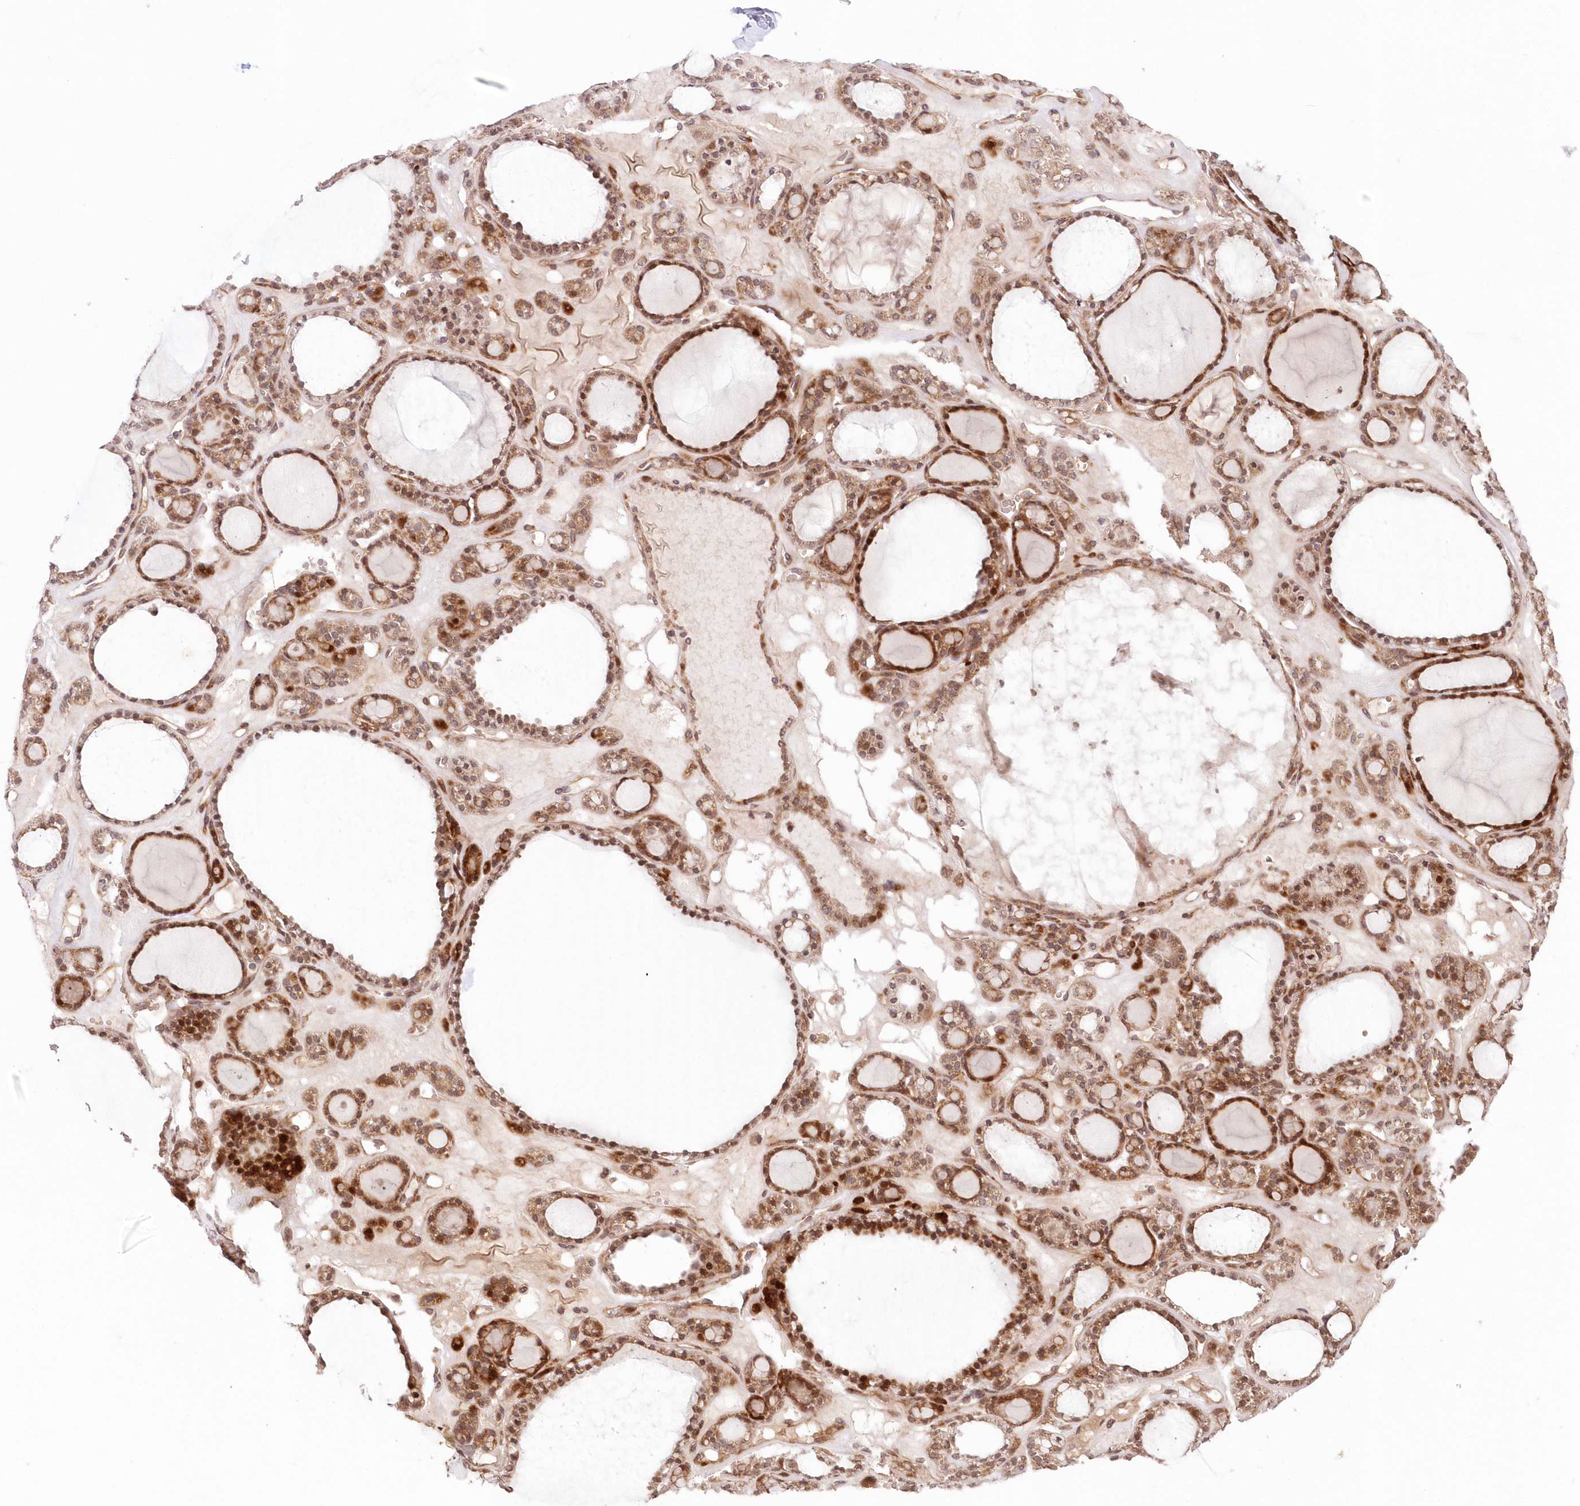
{"staining": {"intensity": "moderate", "quantity": ">75%", "location": "cytoplasmic/membranous,nuclear"}, "tissue": "thyroid gland", "cell_type": "Glandular cells", "image_type": "normal", "snomed": [{"axis": "morphology", "description": "Normal tissue, NOS"}, {"axis": "topography", "description": "Thyroid gland"}], "caption": "Immunohistochemistry (IHC) of normal human thyroid gland shows medium levels of moderate cytoplasmic/membranous,nuclear staining in approximately >75% of glandular cells. The protein is shown in brown color, while the nuclei are stained blue.", "gene": "UBTD2", "patient": {"sex": "female", "age": 28}}